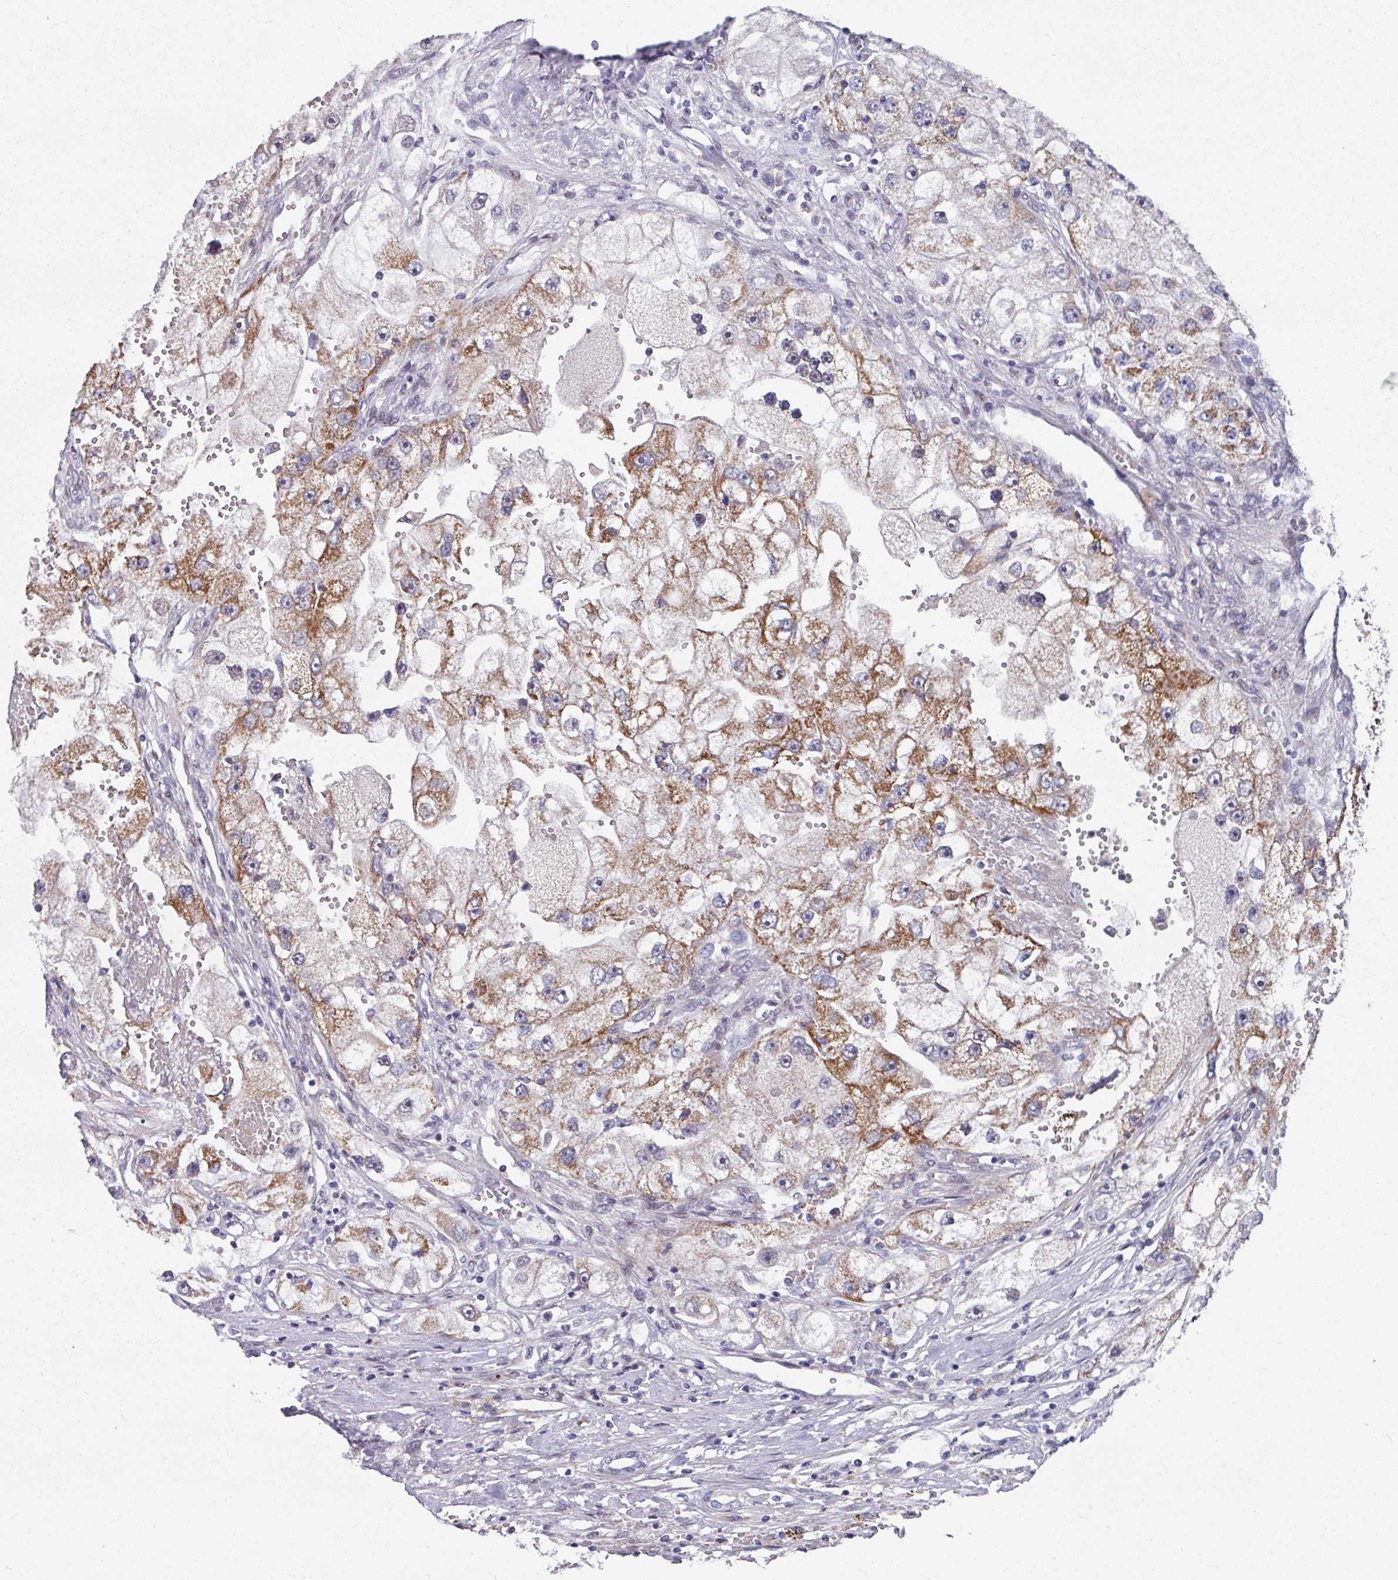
{"staining": {"intensity": "moderate", "quantity": "25%-75%", "location": "cytoplasmic/membranous"}, "tissue": "renal cancer", "cell_type": "Tumor cells", "image_type": "cancer", "snomed": [{"axis": "morphology", "description": "Adenocarcinoma, NOS"}, {"axis": "topography", "description": "Kidney"}], "caption": "Adenocarcinoma (renal) stained with a brown dye demonstrates moderate cytoplasmic/membranous positive positivity in about 25%-75% of tumor cells.", "gene": "CBX7", "patient": {"sex": "male", "age": 63}}